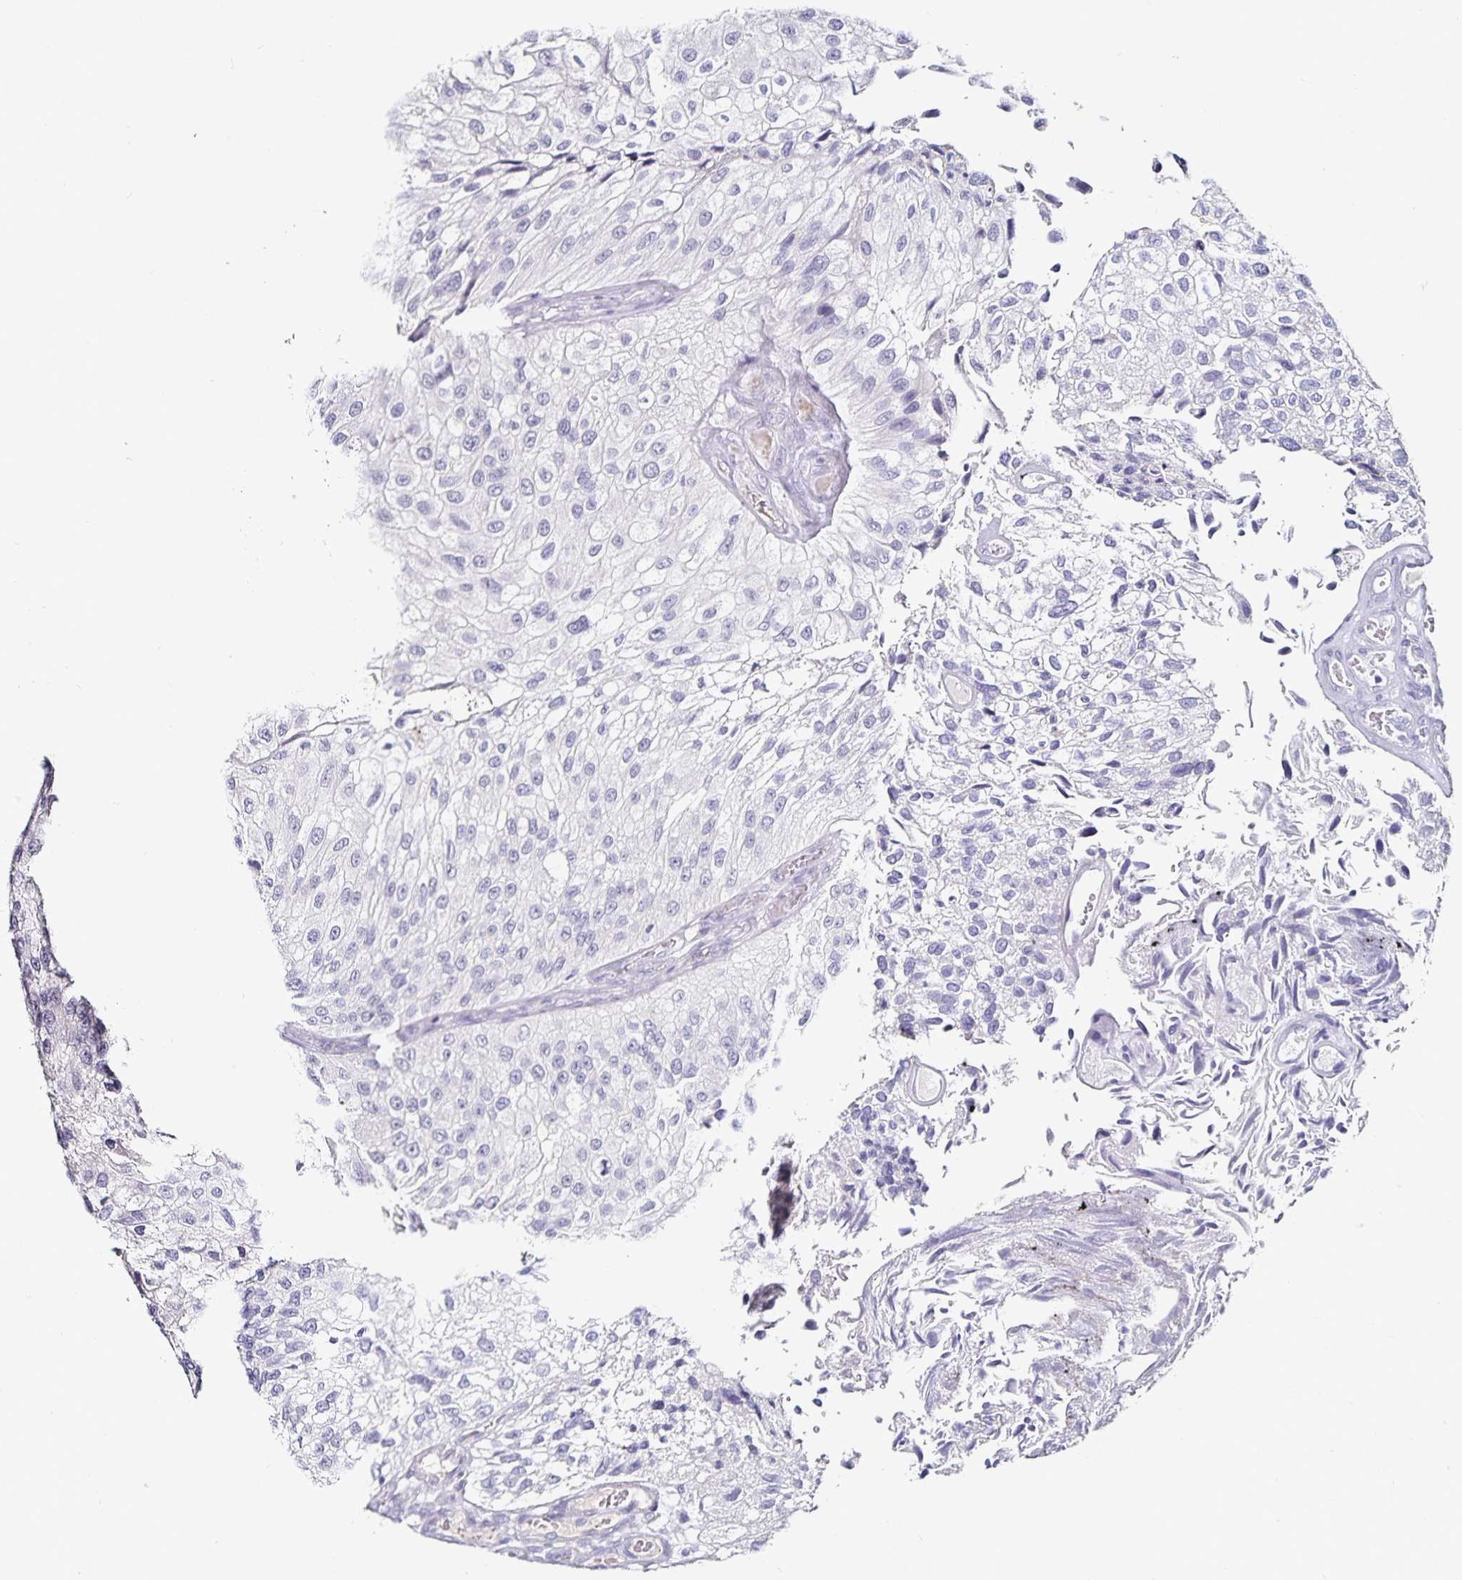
{"staining": {"intensity": "negative", "quantity": "none", "location": "none"}, "tissue": "urothelial cancer", "cell_type": "Tumor cells", "image_type": "cancer", "snomed": [{"axis": "morphology", "description": "Urothelial carcinoma, NOS"}, {"axis": "topography", "description": "Urinary bladder"}], "caption": "IHC photomicrograph of neoplastic tissue: human transitional cell carcinoma stained with DAB exhibits no significant protein staining in tumor cells. Brightfield microscopy of IHC stained with DAB (3,3'-diaminobenzidine) (brown) and hematoxylin (blue), captured at high magnification.", "gene": "TTR", "patient": {"sex": "male", "age": 87}}